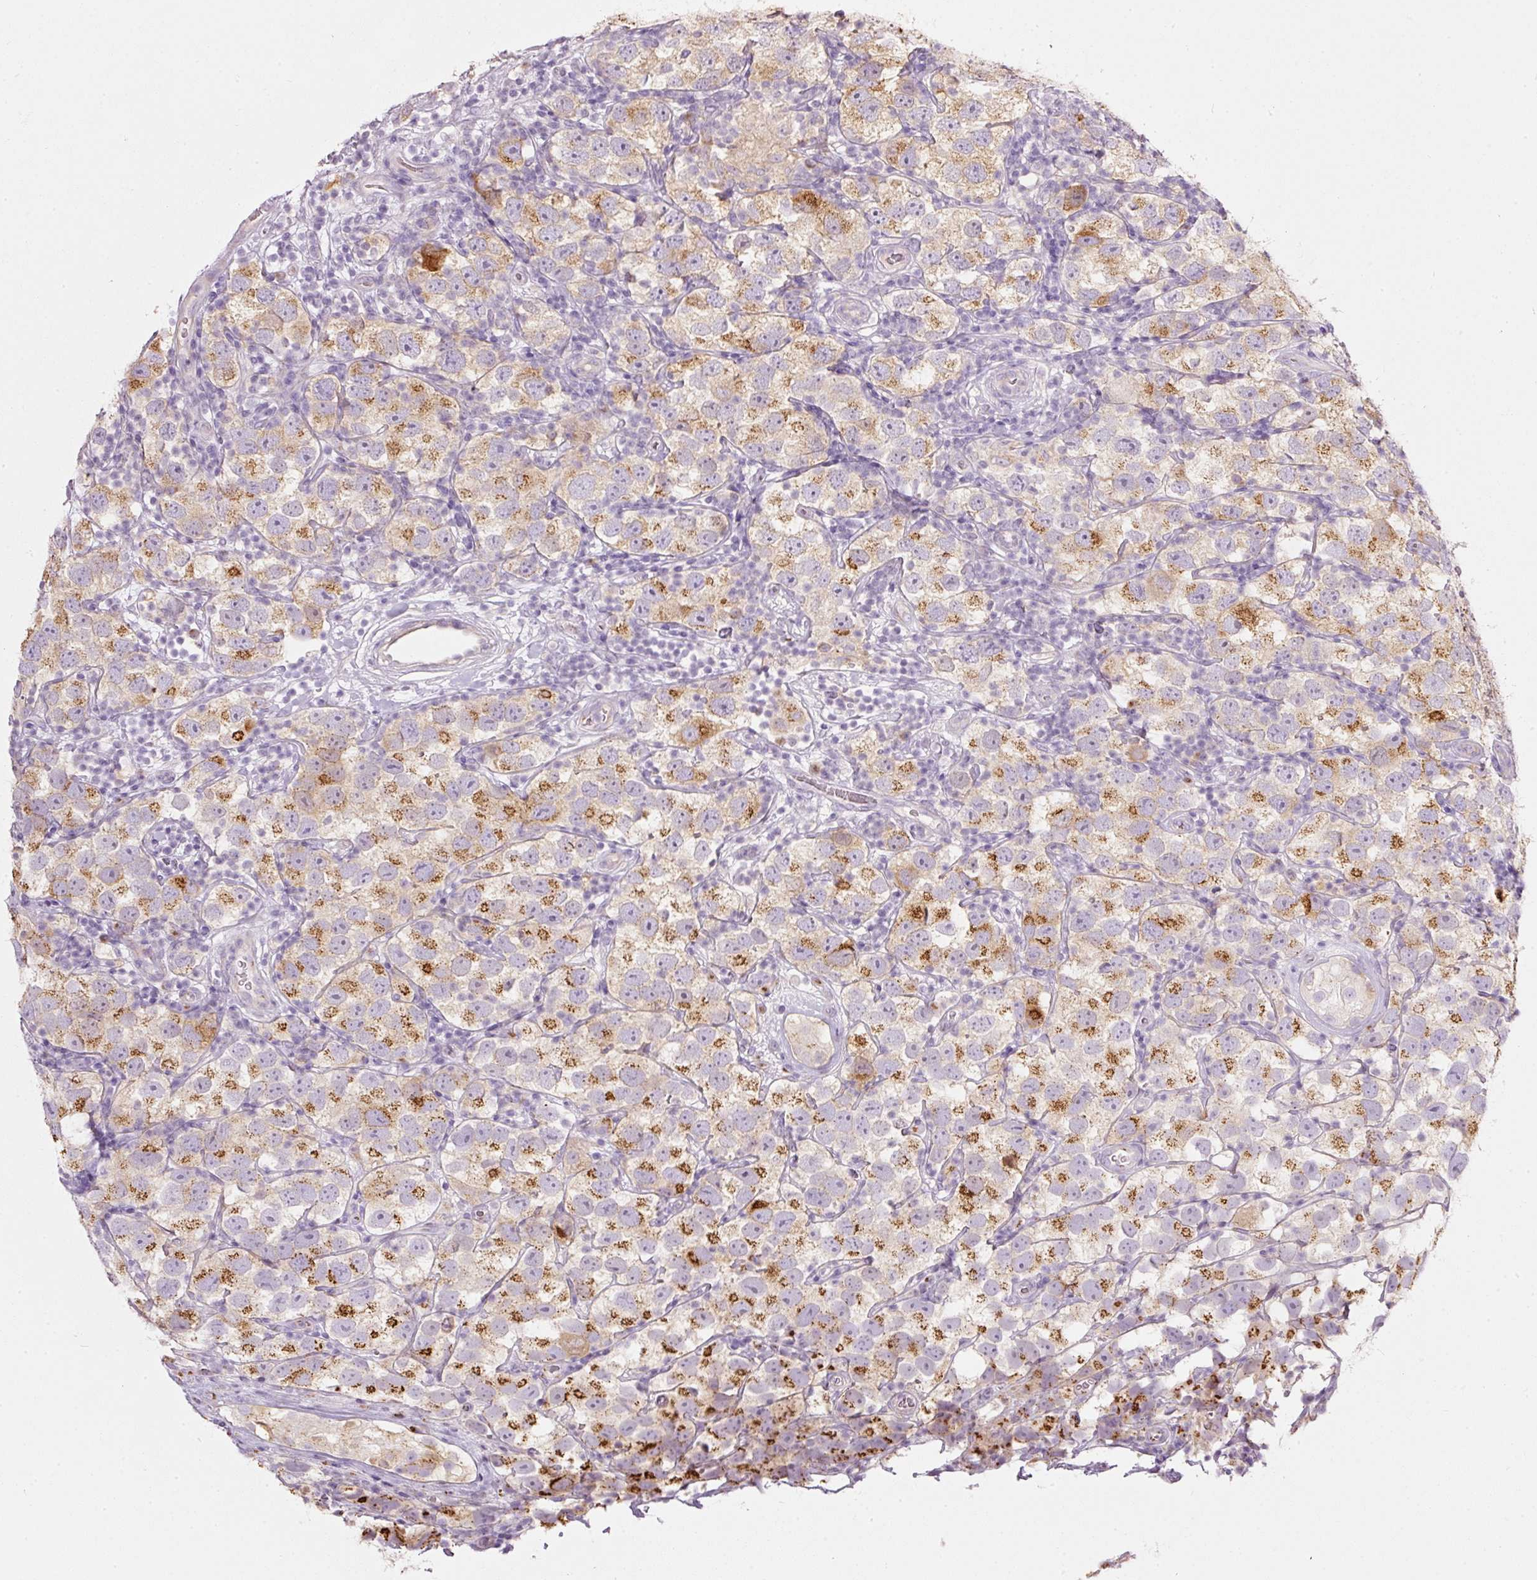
{"staining": {"intensity": "strong", "quantity": "25%-75%", "location": "cytoplasmic/membranous"}, "tissue": "testis cancer", "cell_type": "Tumor cells", "image_type": "cancer", "snomed": [{"axis": "morphology", "description": "Seminoma, NOS"}, {"axis": "topography", "description": "Testis"}], "caption": "Human testis cancer (seminoma) stained with a protein marker displays strong staining in tumor cells.", "gene": "PDXDC1", "patient": {"sex": "male", "age": 26}}